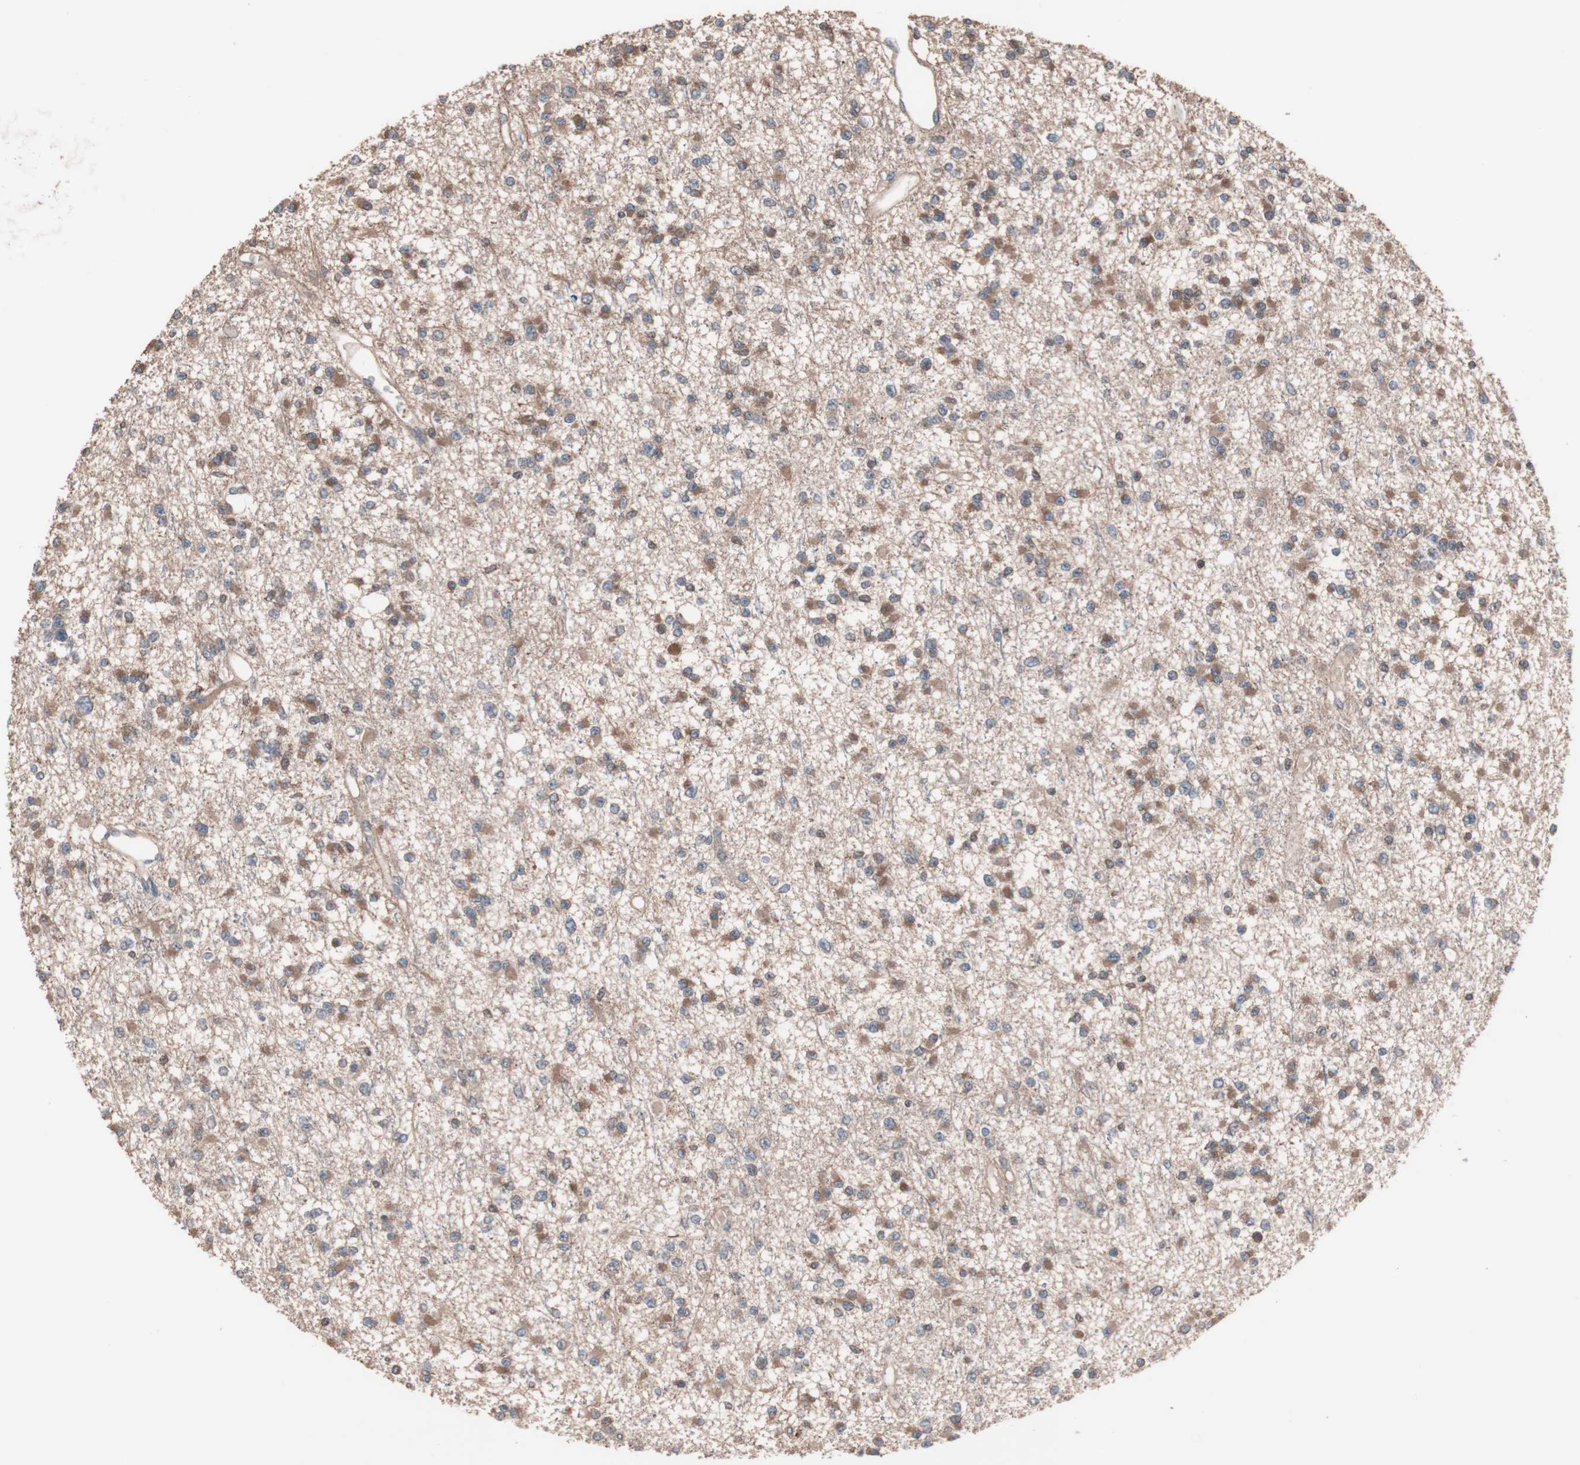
{"staining": {"intensity": "moderate", "quantity": "25%-75%", "location": "cytoplasmic/membranous"}, "tissue": "glioma", "cell_type": "Tumor cells", "image_type": "cancer", "snomed": [{"axis": "morphology", "description": "Glioma, malignant, Low grade"}, {"axis": "topography", "description": "Brain"}], "caption": "Immunohistochemistry (IHC) photomicrograph of neoplastic tissue: malignant low-grade glioma stained using immunohistochemistry (IHC) shows medium levels of moderate protein expression localized specifically in the cytoplasmic/membranous of tumor cells, appearing as a cytoplasmic/membranous brown color.", "gene": "ATG7", "patient": {"sex": "female", "age": 22}}